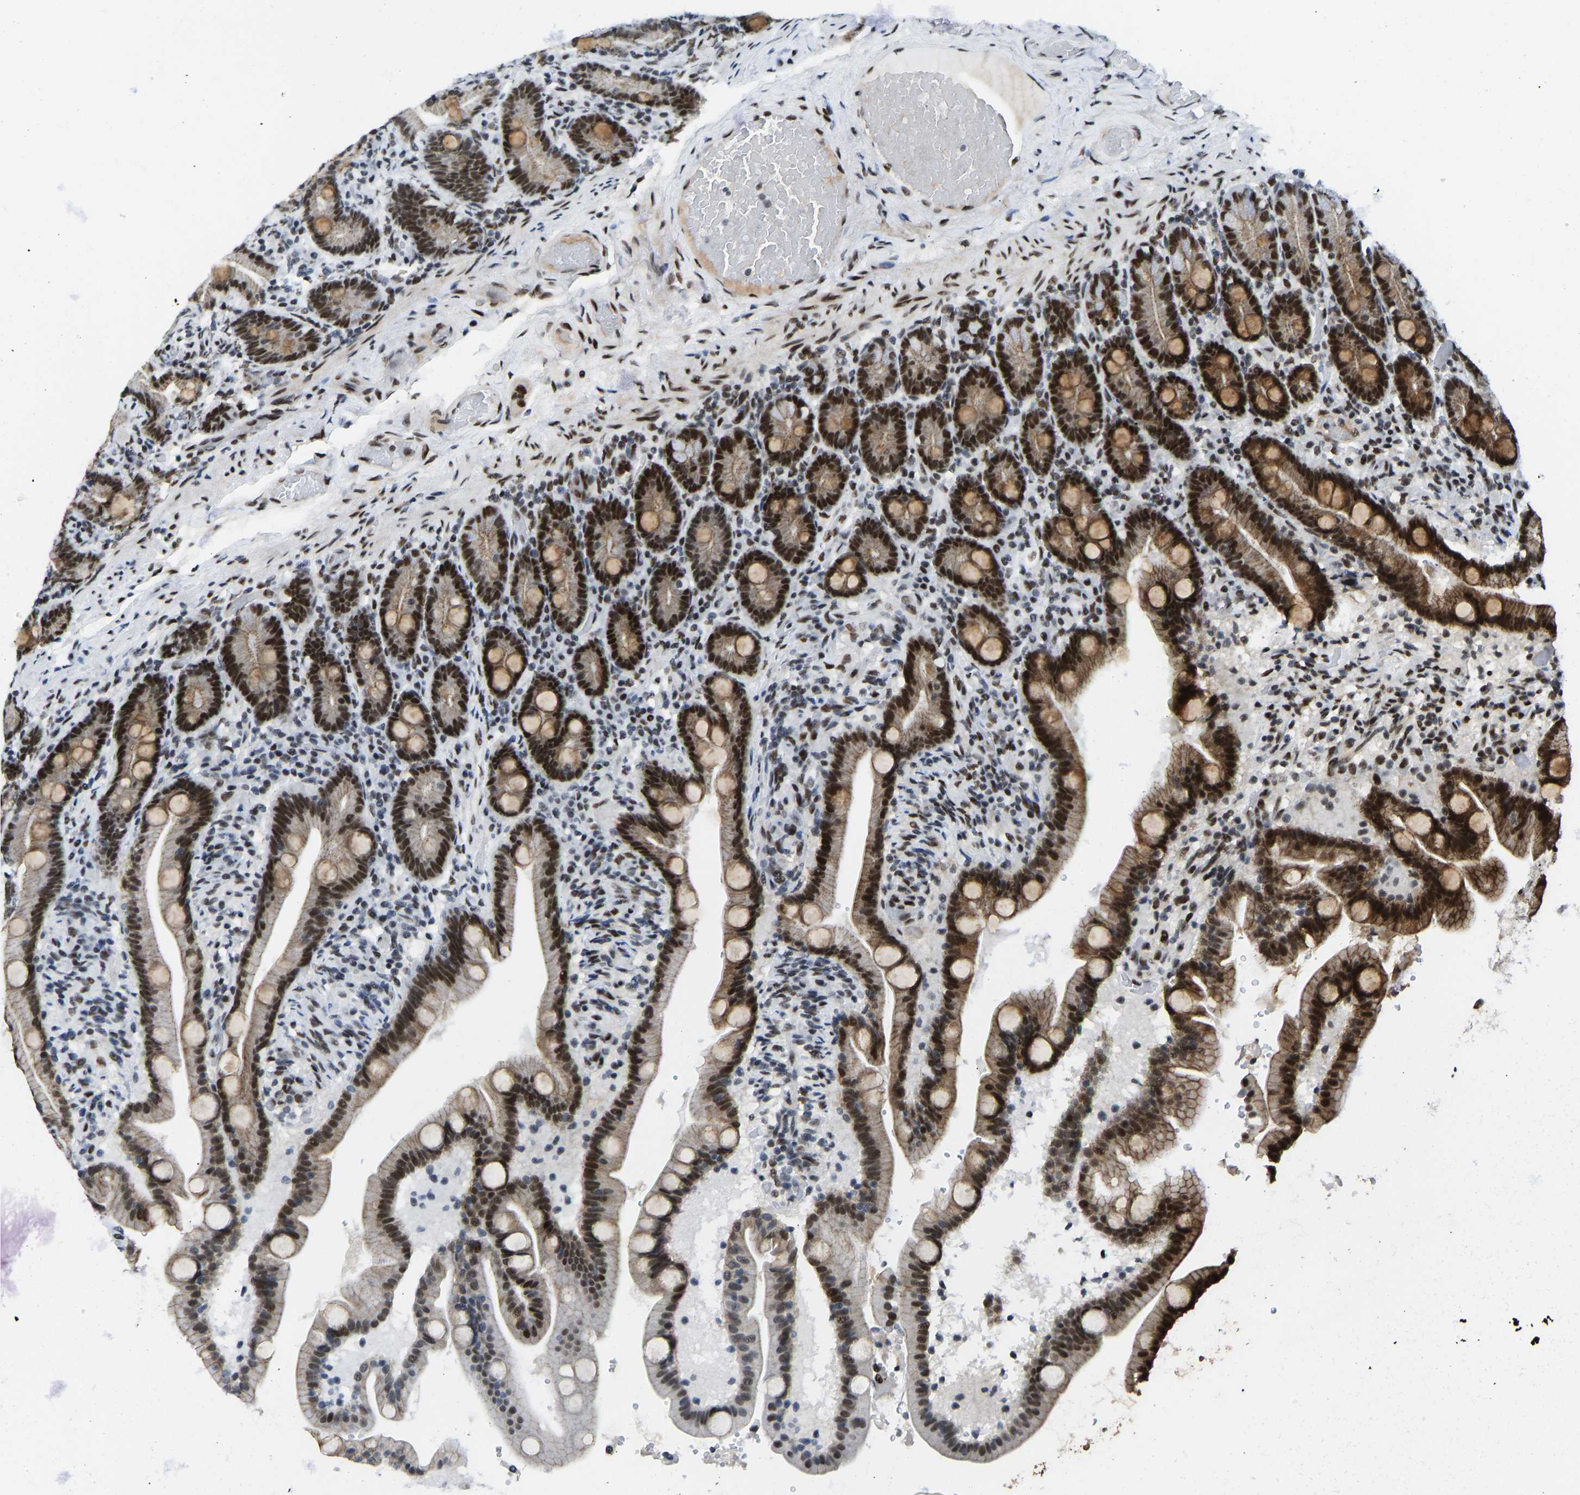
{"staining": {"intensity": "strong", "quantity": ">75%", "location": "cytoplasmic/membranous,nuclear"}, "tissue": "duodenum", "cell_type": "Glandular cells", "image_type": "normal", "snomed": [{"axis": "morphology", "description": "Normal tissue, NOS"}, {"axis": "topography", "description": "Duodenum"}], "caption": "Immunohistochemistry staining of benign duodenum, which demonstrates high levels of strong cytoplasmic/membranous,nuclear positivity in approximately >75% of glandular cells indicating strong cytoplasmic/membranous,nuclear protein positivity. The staining was performed using DAB (brown) for protein detection and nuclei were counterstained in hematoxylin (blue).", "gene": "FOXK1", "patient": {"sex": "male", "age": 54}}